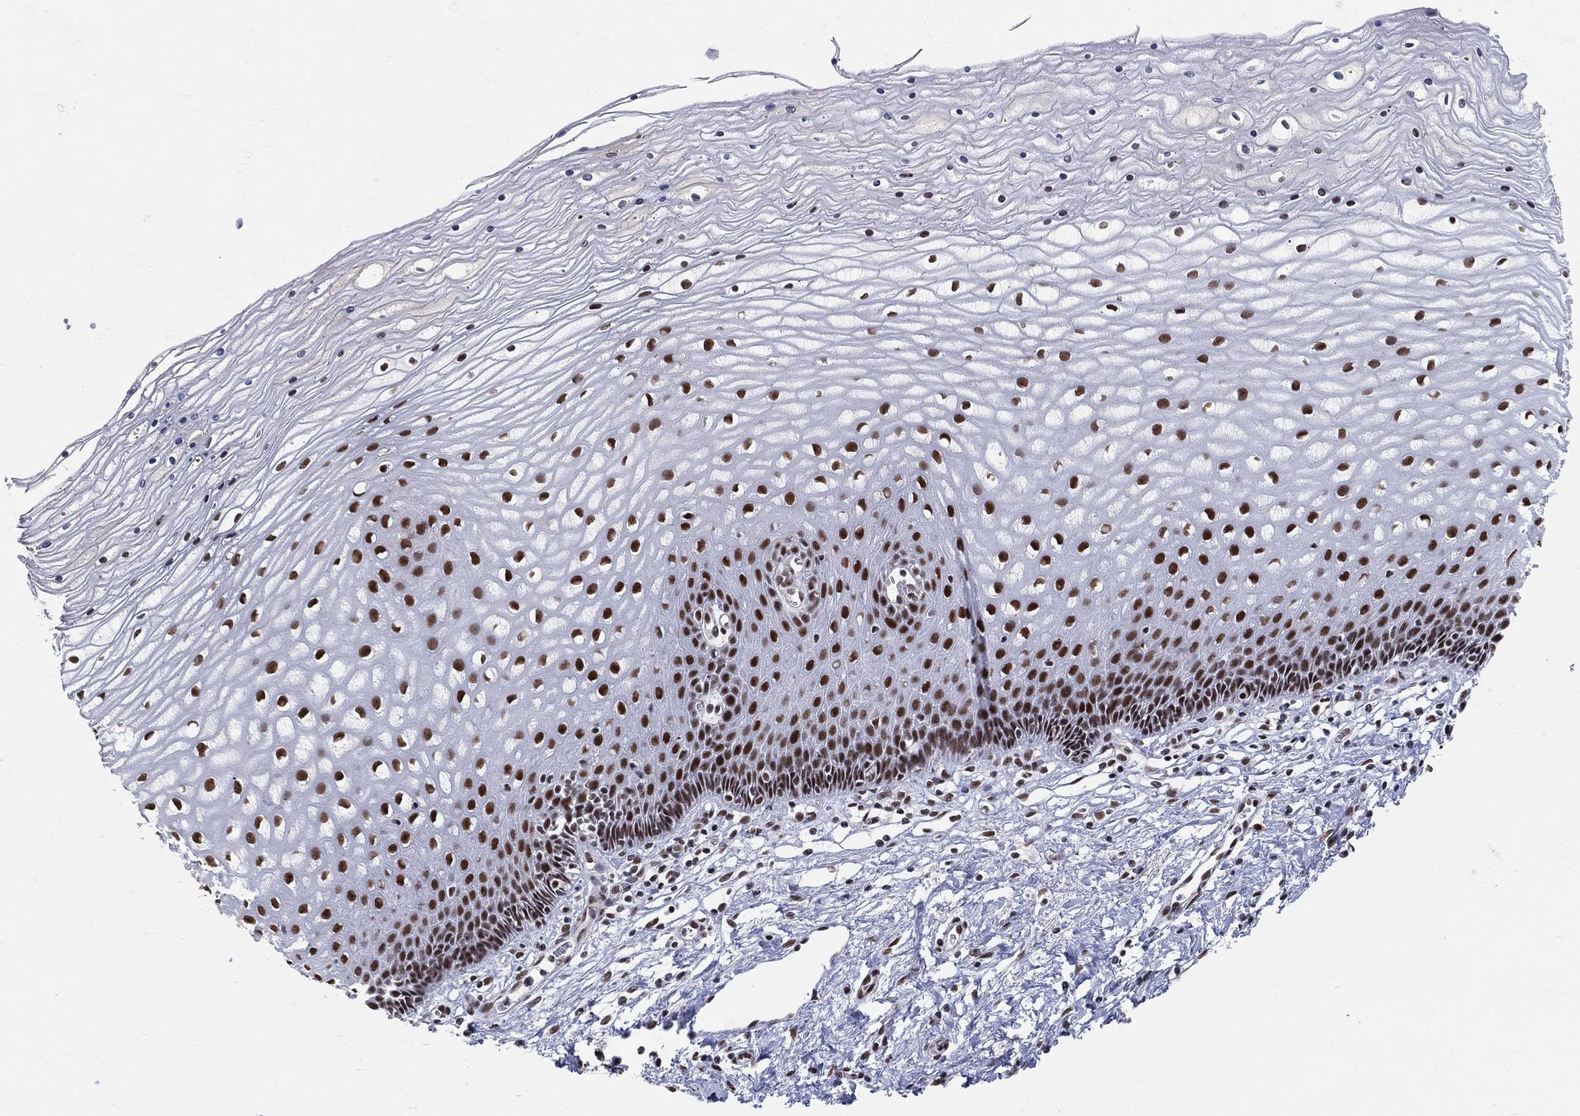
{"staining": {"intensity": "strong", "quantity": ">75%", "location": "nuclear"}, "tissue": "cervix", "cell_type": "Glandular cells", "image_type": "normal", "snomed": [{"axis": "morphology", "description": "Normal tissue, NOS"}, {"axis": "topography", "description": "Cervix"}], "caption": "Immunohistochemistry of unremarkable cervix displays high levels of strong nuclear staining in about >75% of glandular cells.", "gene": "CDK7", "patient": {"sex": "female", "age": 35}}